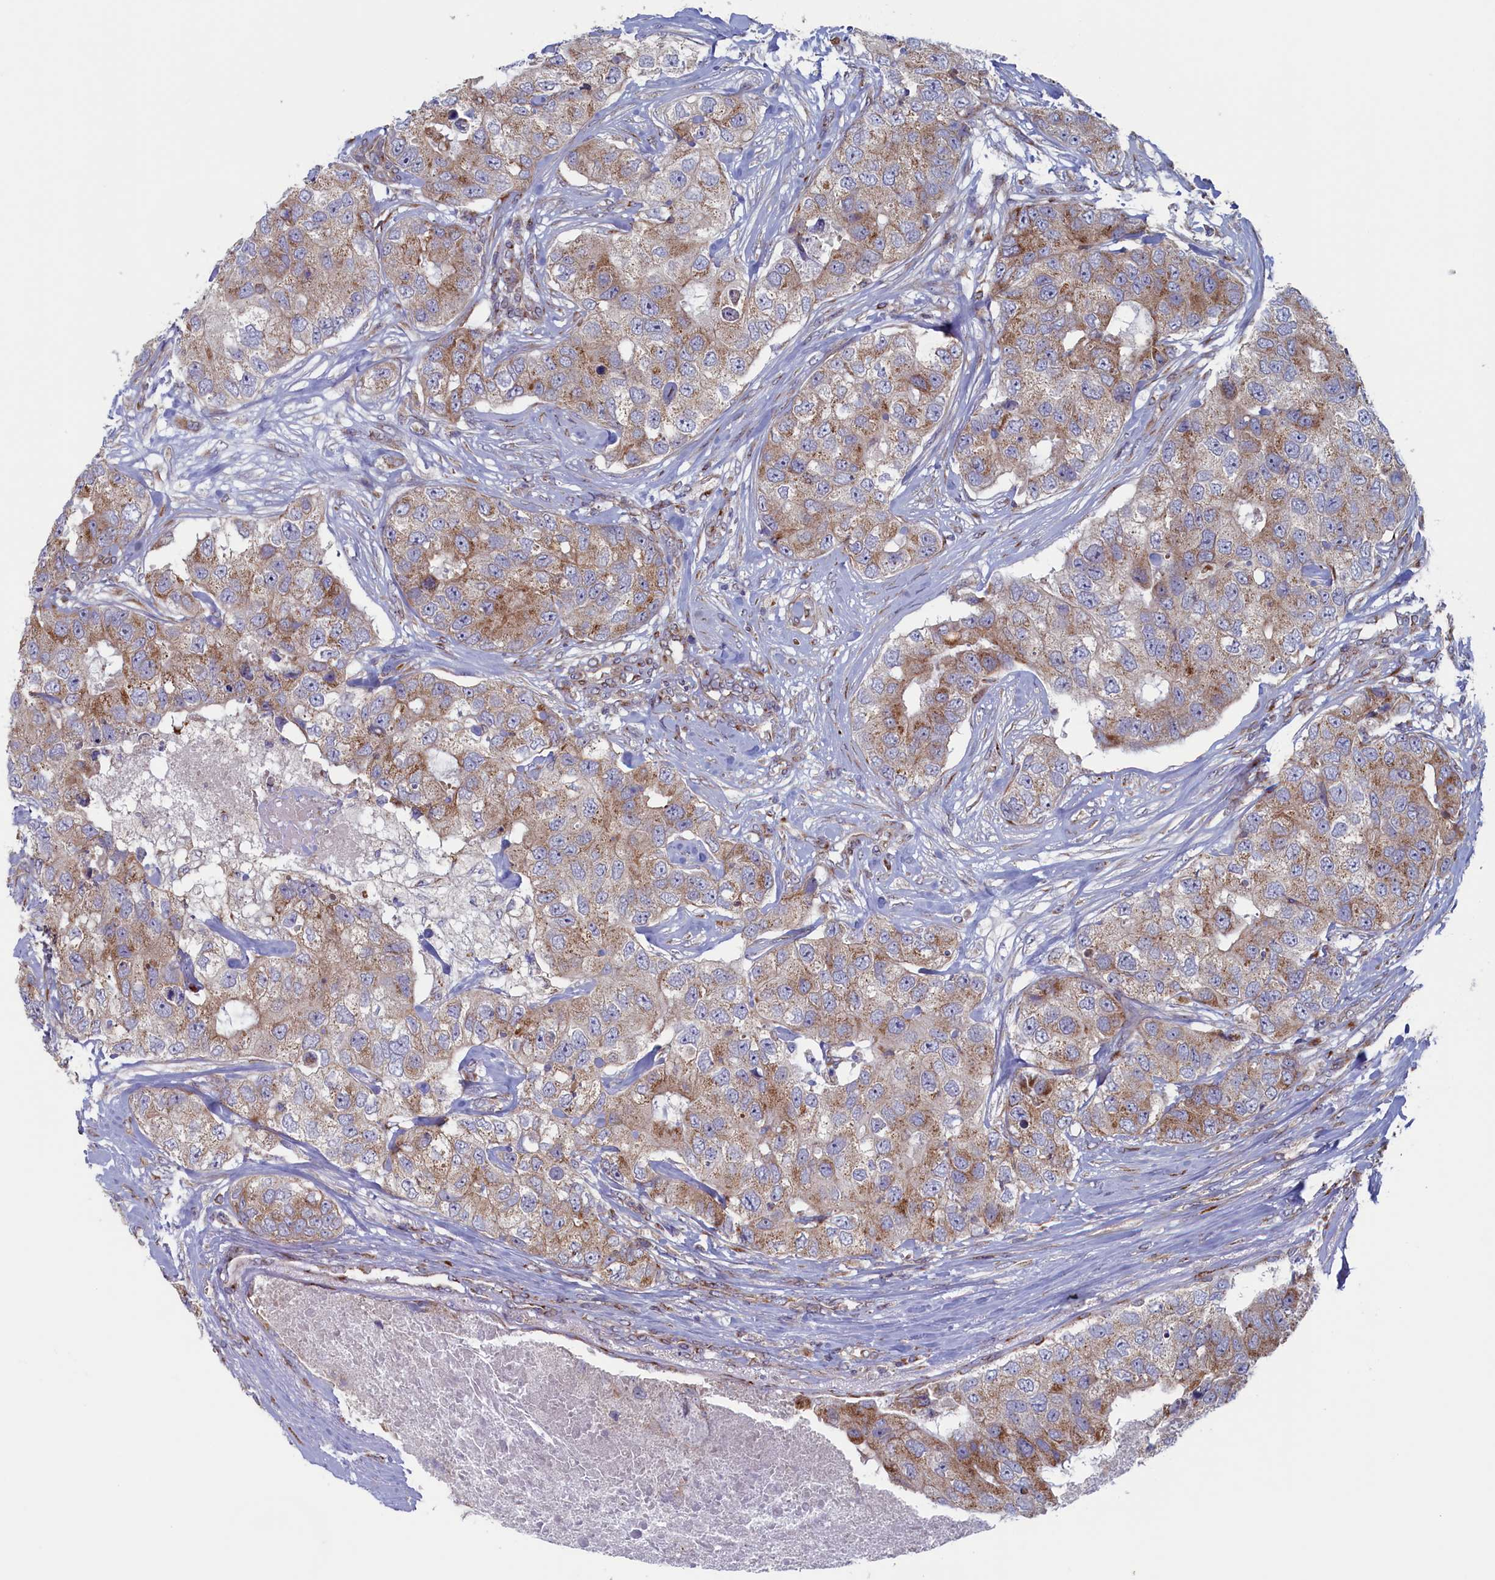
{"staining": {"intensity": "moderate", "quantity": "25%-75%", "location": "cytoplasmic/membranous"}, "tissue": "breast cancer", "cell_type": "Tumor cells", "image_type": "cancer", "snomed": [{"axis": "morphology", "description": "Duct carcinoma"}, {"axis": "topography", "description": "Breast"}], "caption": "High-magnification brightfield microscopy of breast cancer (infiltrating ductal carcinoma) stained with DAB (brown) and counterstained with hematoxylin (blue). tumor cells exhibit moderate cytoplasmic/membranous expression is present in about25%-75% of cells.", "gene": "MTFMT", "patient": {"sex": "female", "age": 62}}